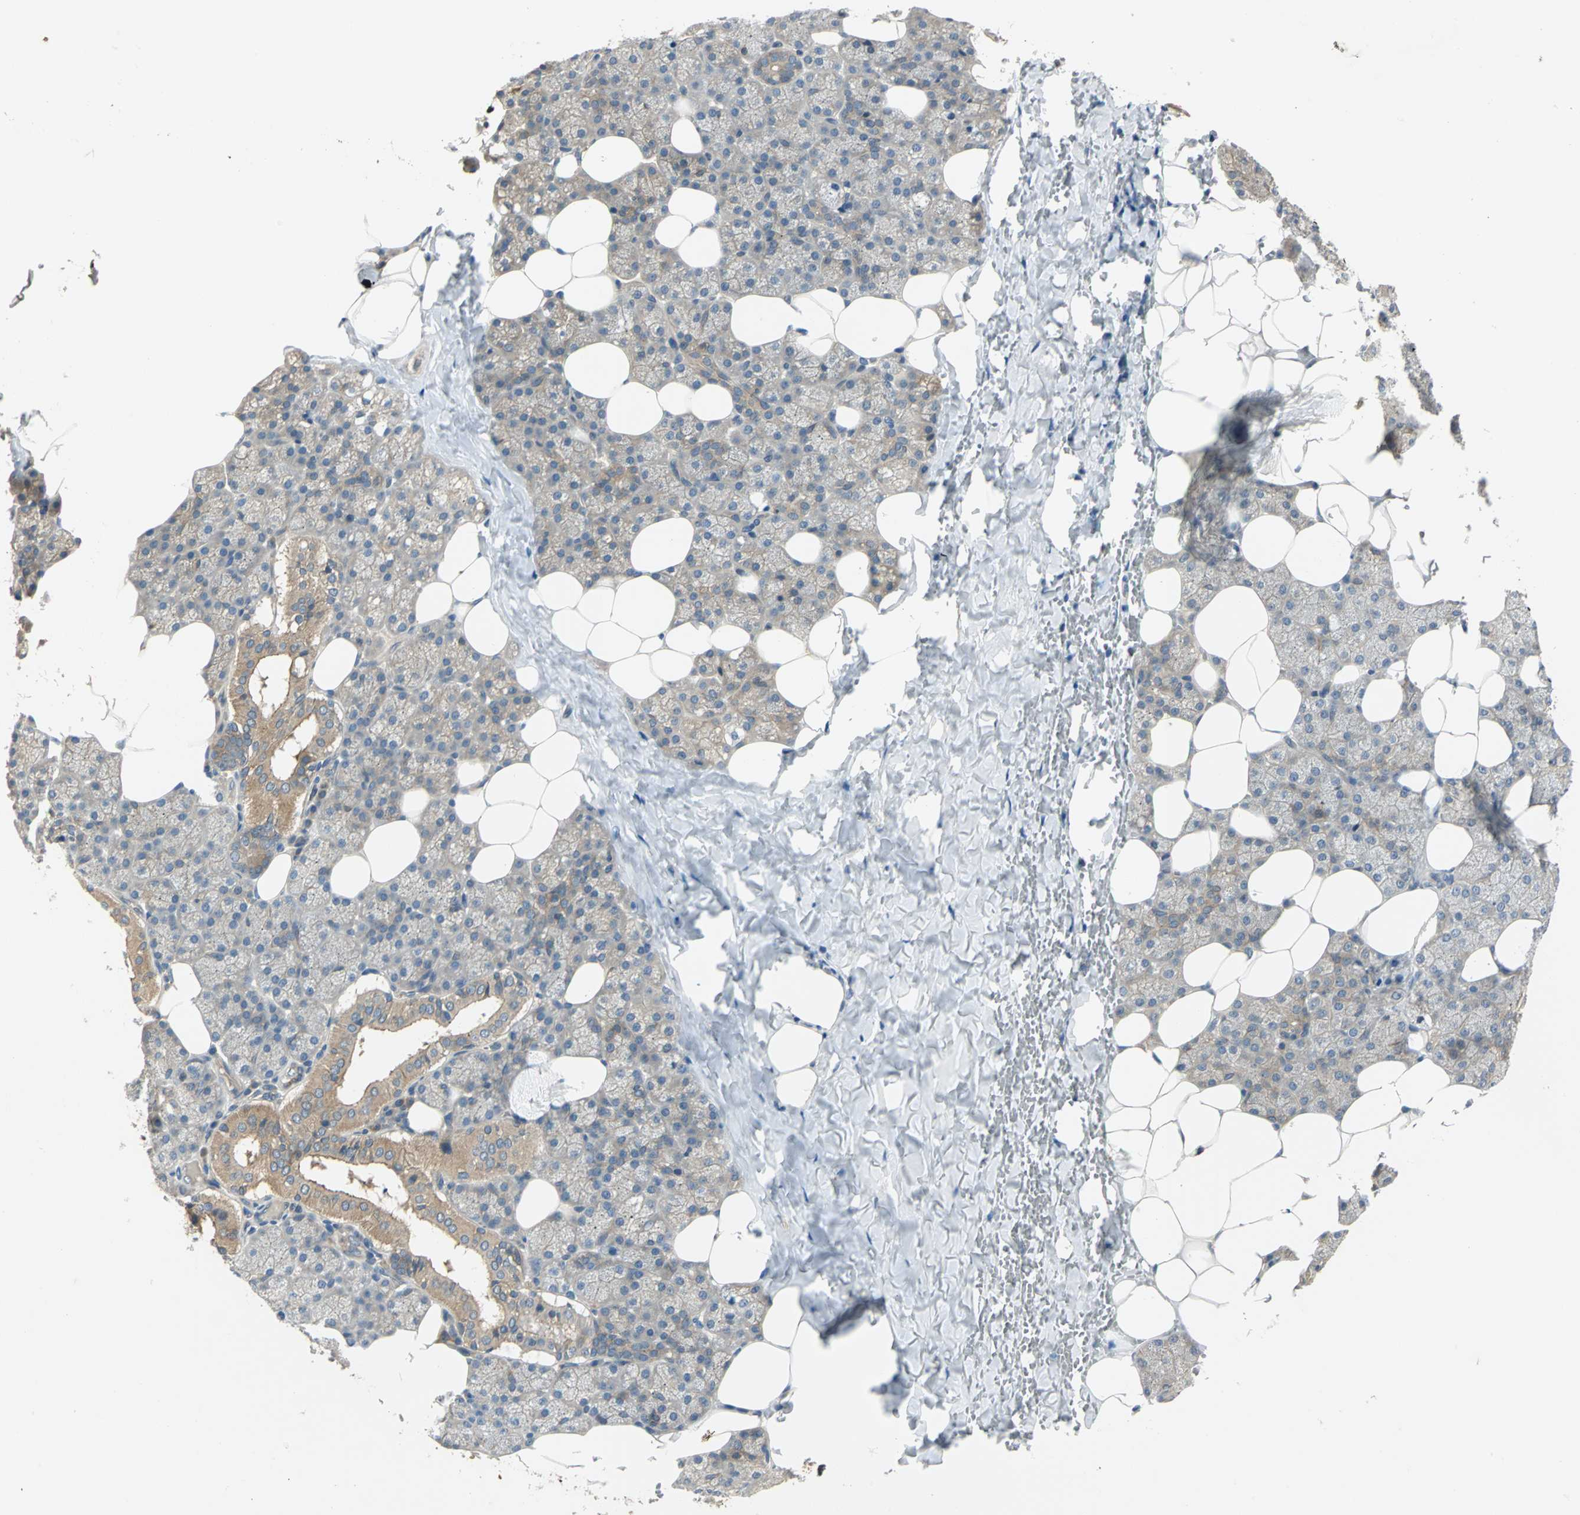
{"staining": {"intensity": "moderate", "quantity": "25%-75%", "location": "cytoplasmic/membranous"}, "tissue": "salivary gland", "cell_type": "Glandular cells", "image_type": "normal", "snomed": [{"axis": "morphology", "description": "Normal tissue, NOS"}, {"axis": "topography", "description": "Lymph node"}, {"axis": "topography", "description": "Salivary gland"}], "caption": "Approximately 25%-75% of glandular cells in benign salivary gland show moderate cytoplasmic/membranous protein staining as visualized by brown immunohistochemical staining.", "gene": "PRKAA1", "patient": {"sex": "male", "age": 8}}